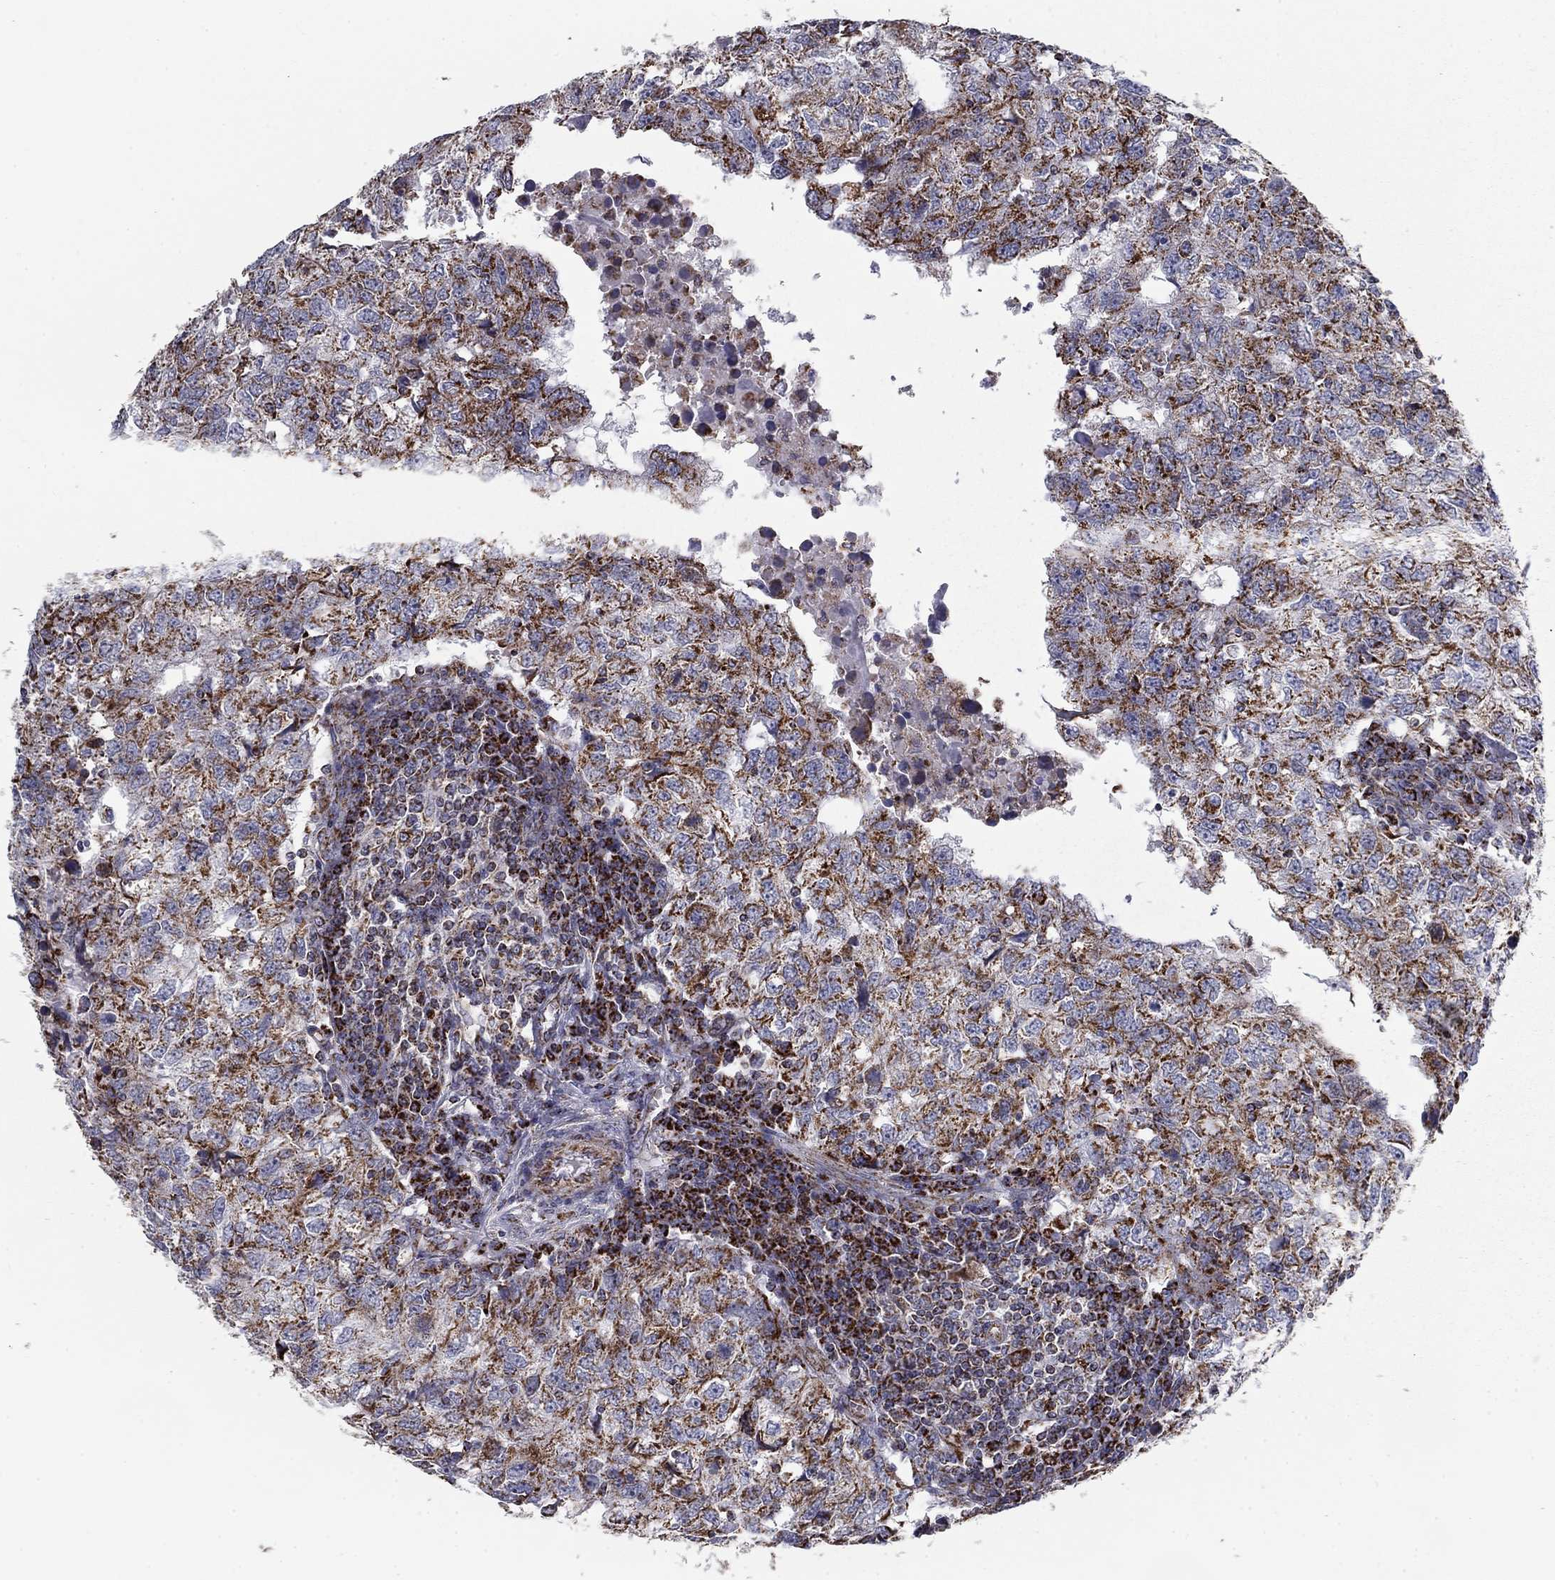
{"staining": {"intensity": "strong", "quantity": ">75%", "location": "cytoplasmic/membranous"}, "tissue": "breast cancer", "cell_type": "Tumor cells", "image_type": "cancer", "snomed": [{"axis": "morphology", "description": "Duct carcinoma"}, {"axis": "topography", "description": "Breast"}], "caption": "Invasive ductal carcinoma (breast) tissue demonstrates strong cytoplasmic/membranous expression in approximately >75% of tumor cells, visualized by immunohistochemistry. Ihc stains the protein of interest in brown and the nuclei are stained blue.", "gene": "NDUFV1", "patient": {"sex": "female", "age": 30}}